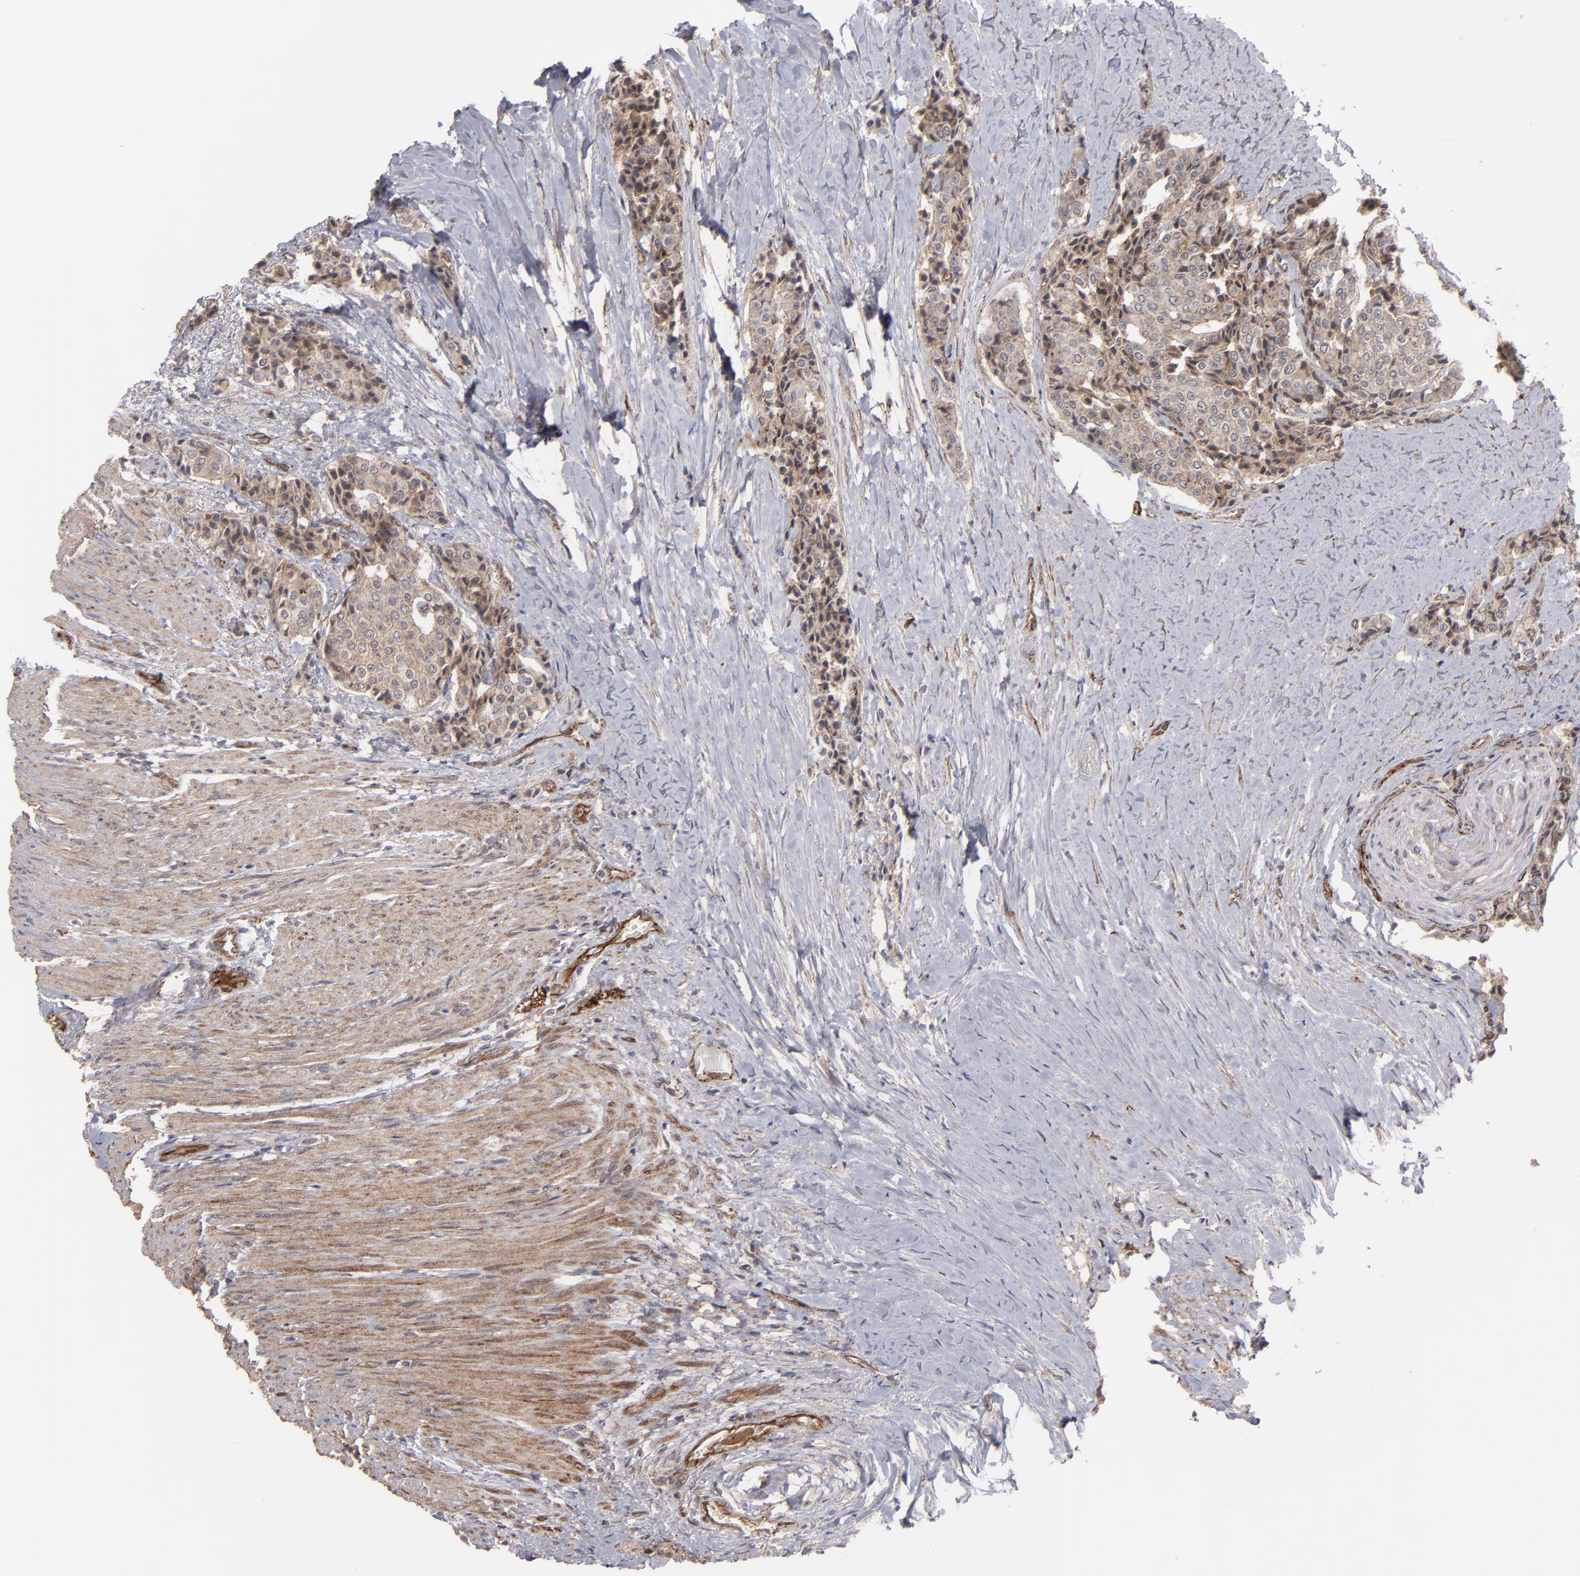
{"staining": {"intensity": "weak", "quantity": "25%-75%", "location": "cytoplasmic/membranous"}, "tissue": "carcinoid", "cell_type": "Tumor cells", "image_type": "cancer", "snomed": [{"axis": "morphology", "description": "Carcinoid, malignant, NOS"}, {"axis": "topography", "description": "Colon"}], "caption": "Brown immunohistochemical staining in carcinoid (malignant) displays weak cytoplasmic/membranous staining in approximately 25%-75% of tumor cells. The staining was performed using DAB to visualize the protein expression in brown, while the nuclei were stained in blue with hematoxylin (Magnification: 20x).", "gene": "TJP1", "patient": {"sex": "female", "age": 61}}